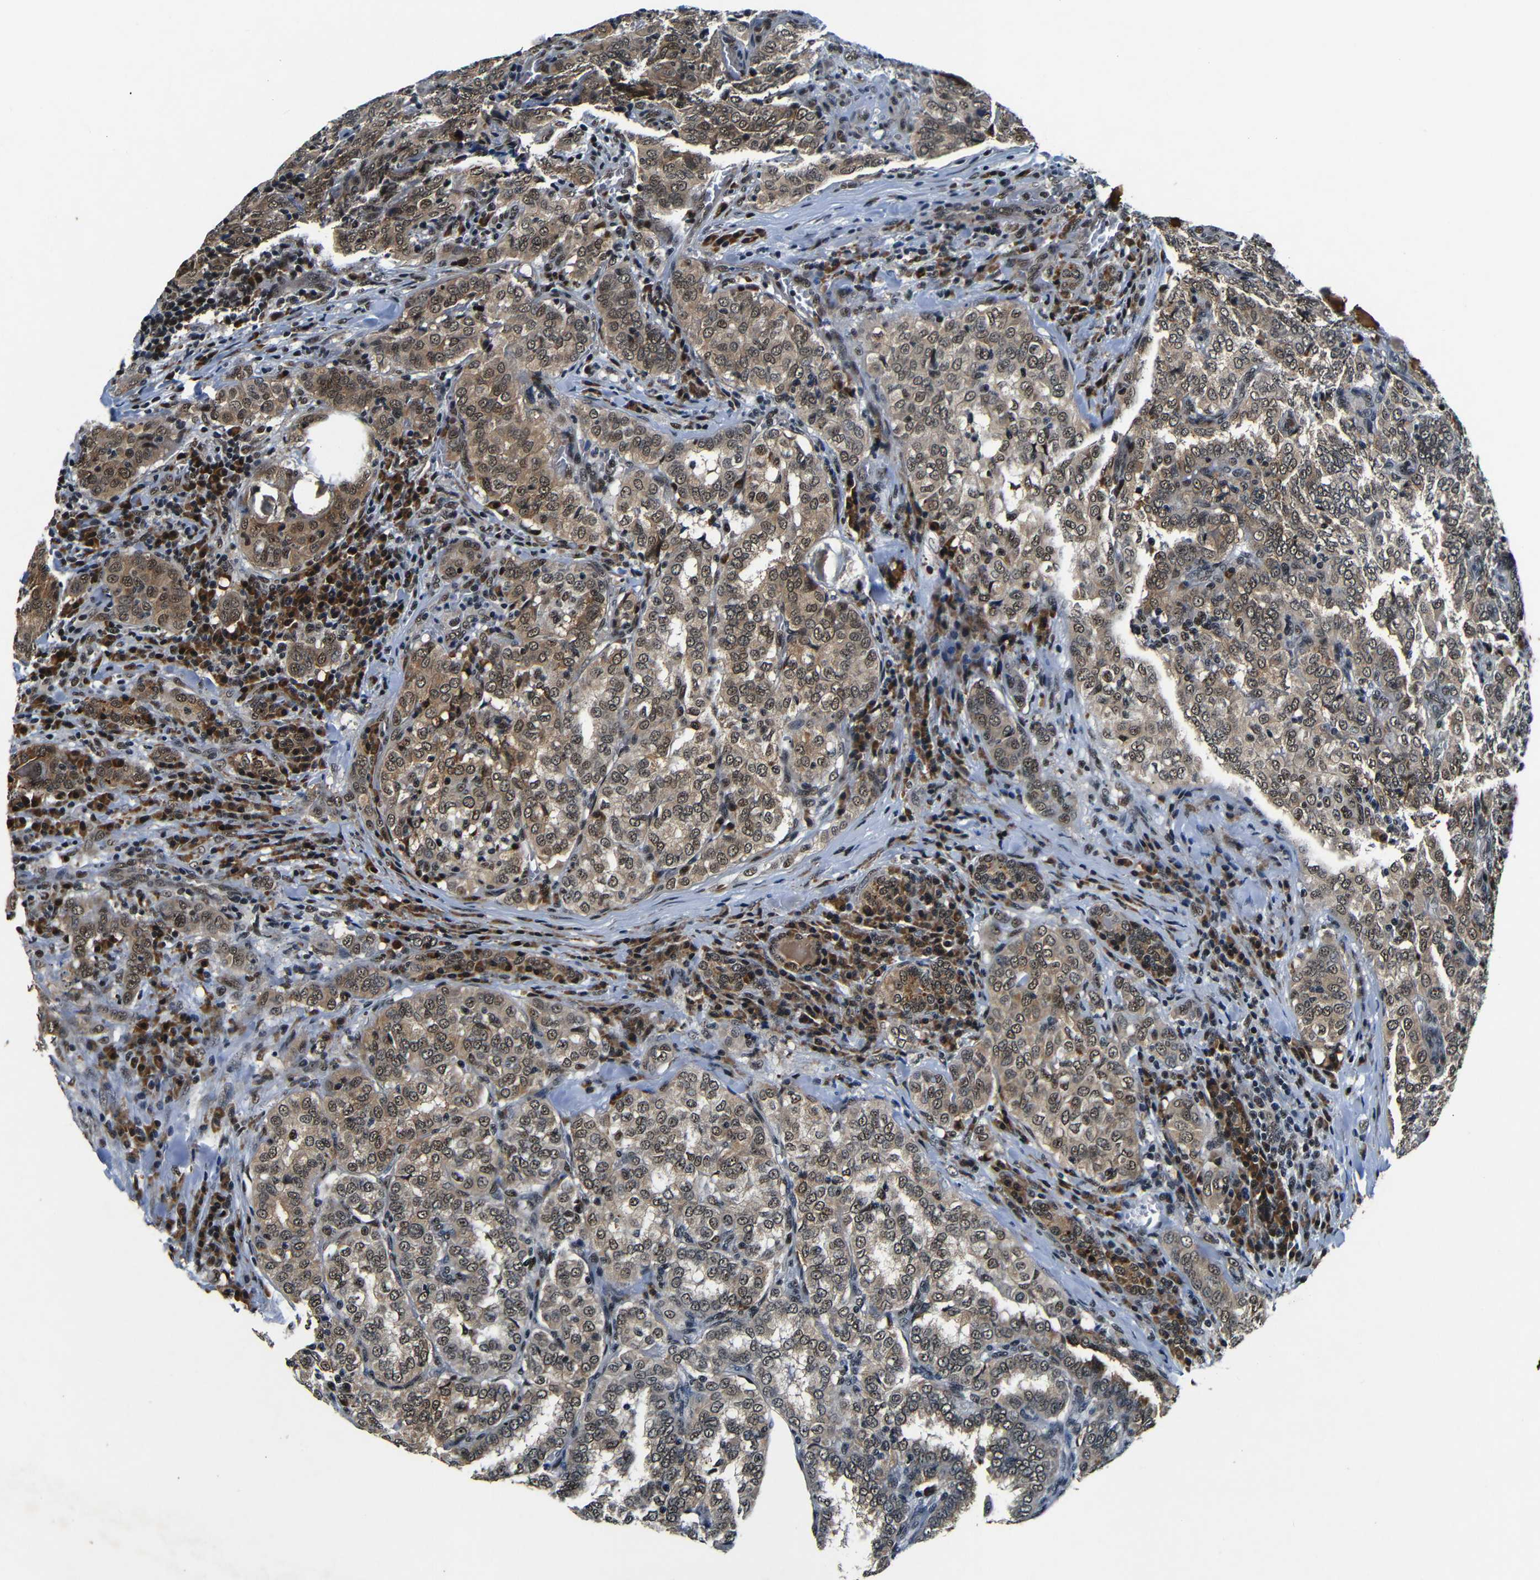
{"staining": {"intensity": "moderate", "quantity": ">75%", "location": "cytoplasmic/membranous,nuclear"}, "tissue": "thyroid cancer", "cell_type": "Tumor cells", "image_type": "cancer", "snomed": [{"axis": "morphology", "description": "Papillary adenocarcinoma, NOS"}, {"axis": "topography", "description": "Thyroid gland"}], "caption": "Thyroid cancer (papillary adenocarcinoma) stained with a brown dye displays moderate cytoplasmic/membranous and nuclear positive positivity in approximately >75% of tumor cells.", "gene": "FOXD4", "patient": {"sex": "female", "age": 30}}